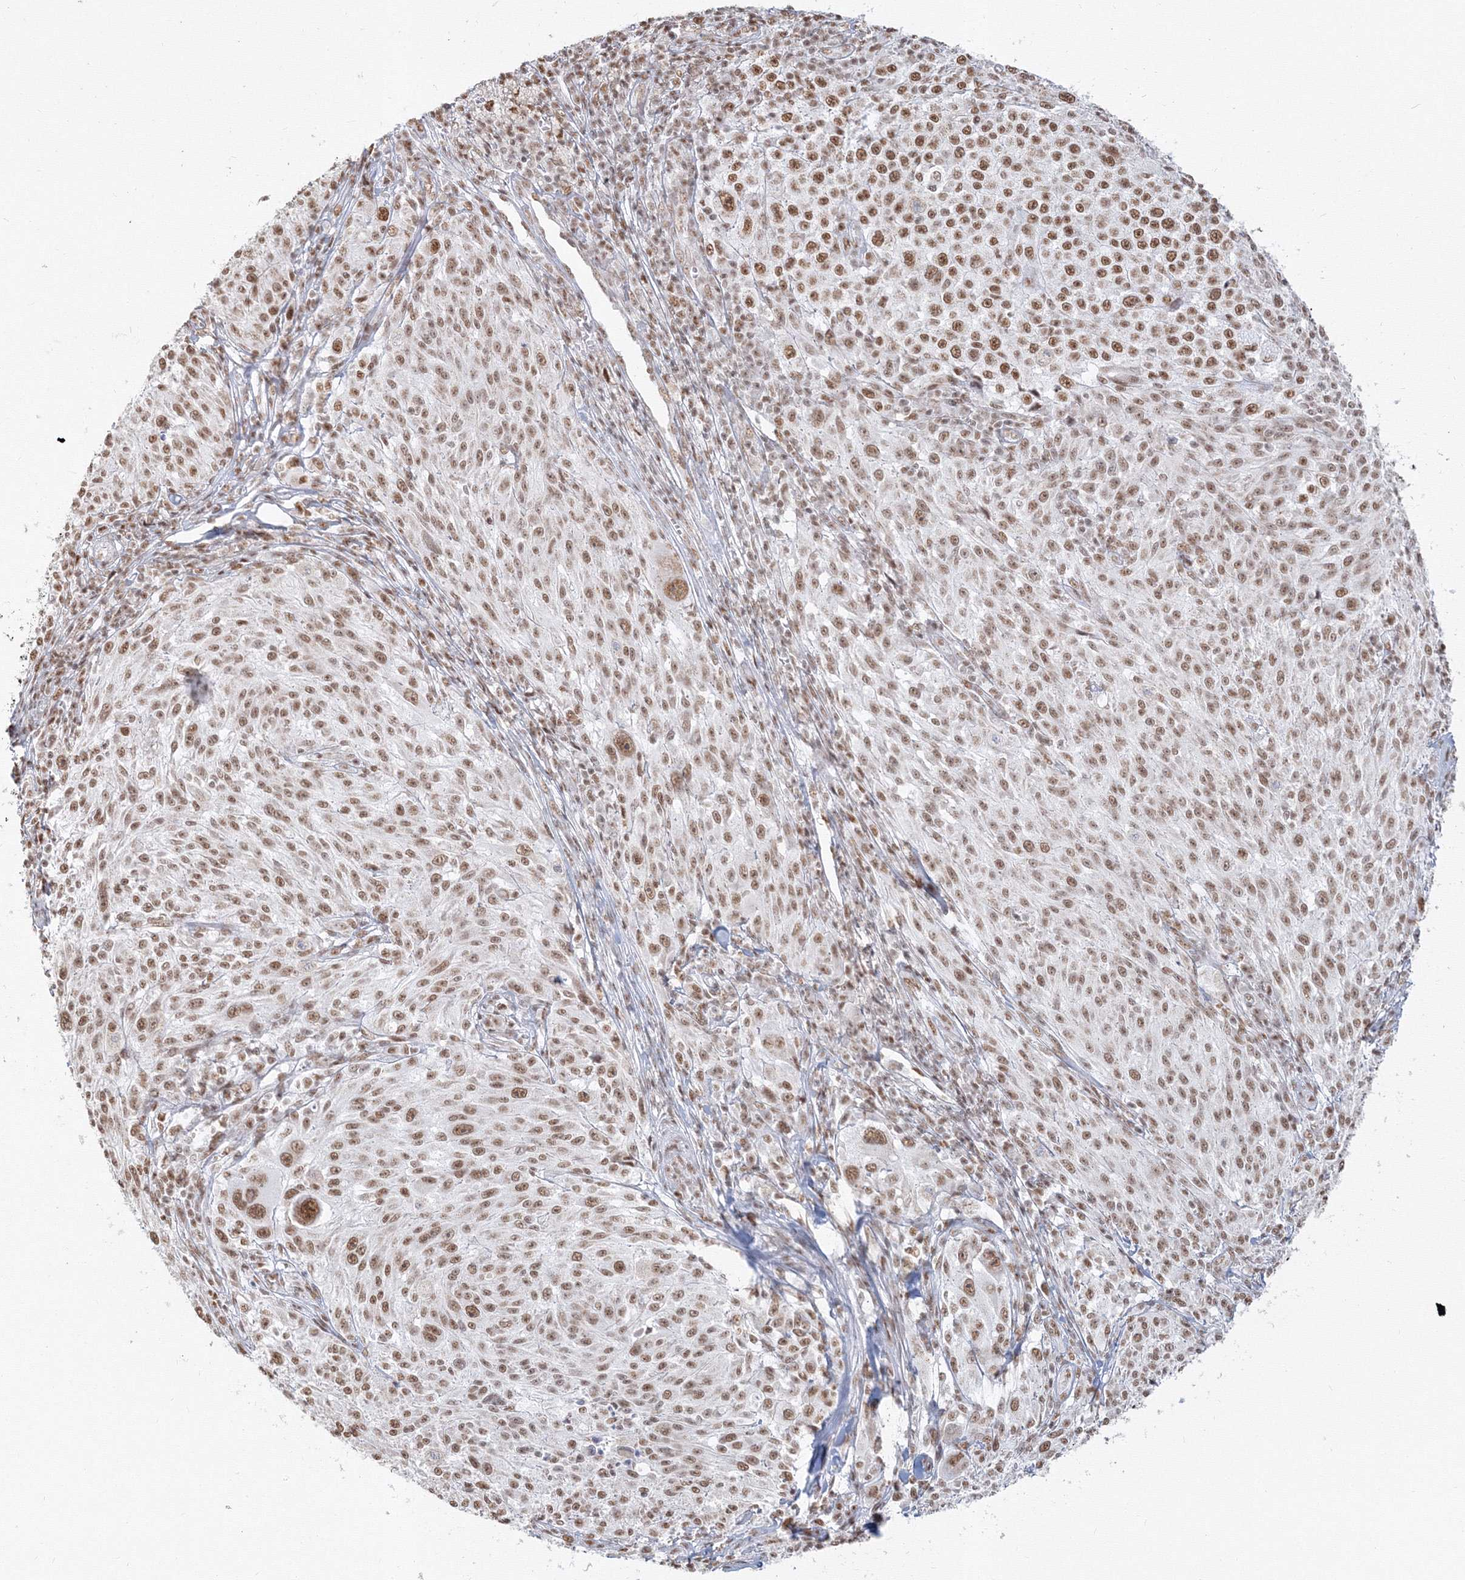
{"staining": {"intensity": "moderate", "quantity": ">75%", "location": "nuclear"}, "tissue": "melanoma", "cell_type": "Tumor cells", "image_type": "cancer", "snomed": [{"axis": "morphology", "description": "Malignant melanoma, NOS"}, {"axis": "topography", "description": "Skin of trunk"}], "caption": "Tumor cells demonstrate medium levels of moderate nuclear positivity in about >75% of cells in human melanoma.", "gene": "PPP4R2", "patient": {"sex": "male", "age": 71}}